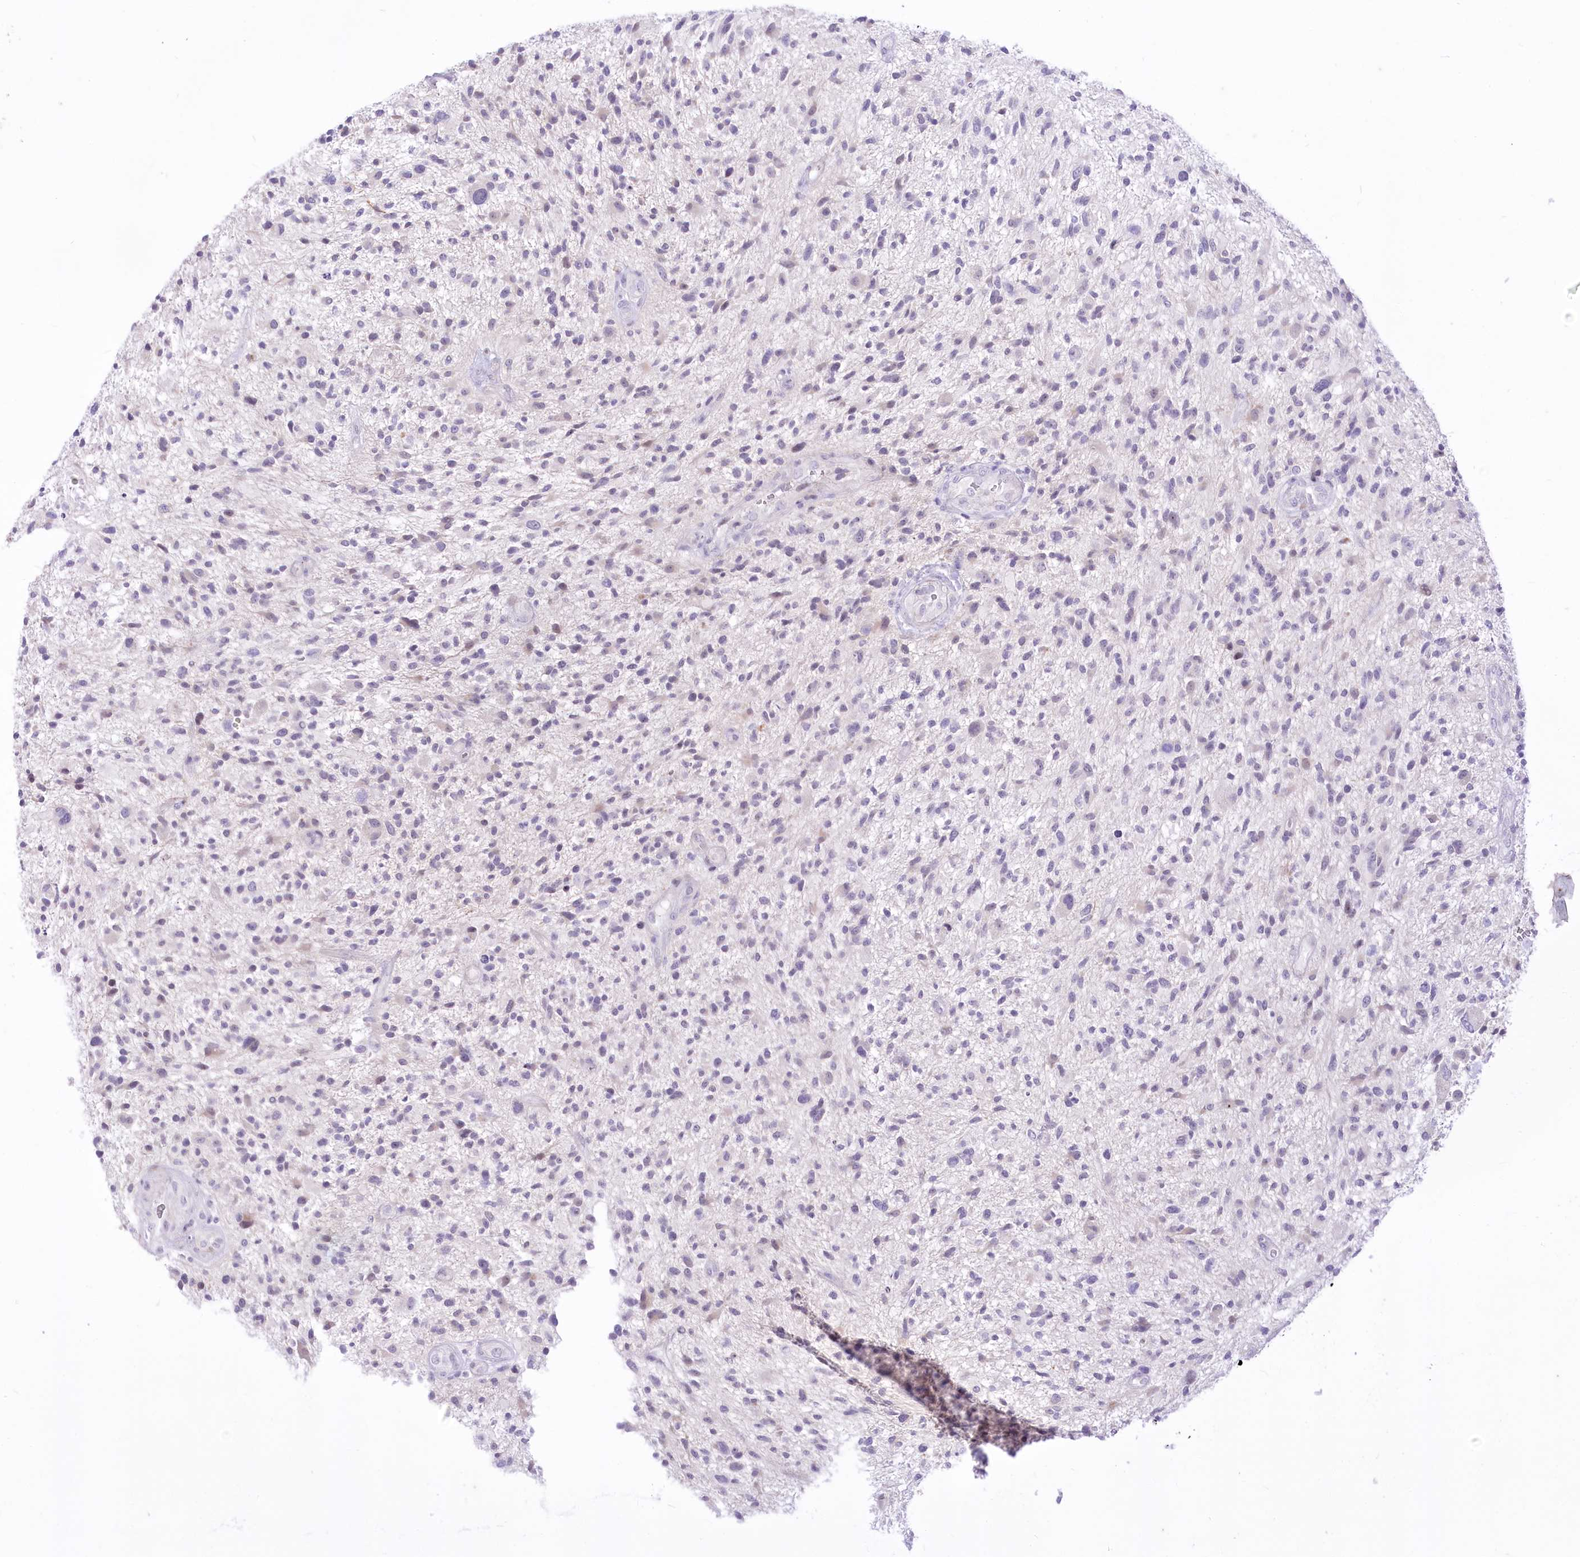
{"staining": {"intensity": "negative", "quantity": "none", "location": "none"}, "tissue": "glioma", "cell_type": "Tumor cells", "image_type": "cancer", "snomed": [{"axis": "morphology", "description": "Glioma, malignant, High grade"}, {"axis": "topography", "description": "Brain"}], "caption": "This is an immunohistochemistry (IHC) micrograph of malignant glioma (high-grade). There is no expression in tumor cells.", "gene": "BEND7", "patient": {"sex": "male", "age": 47}}